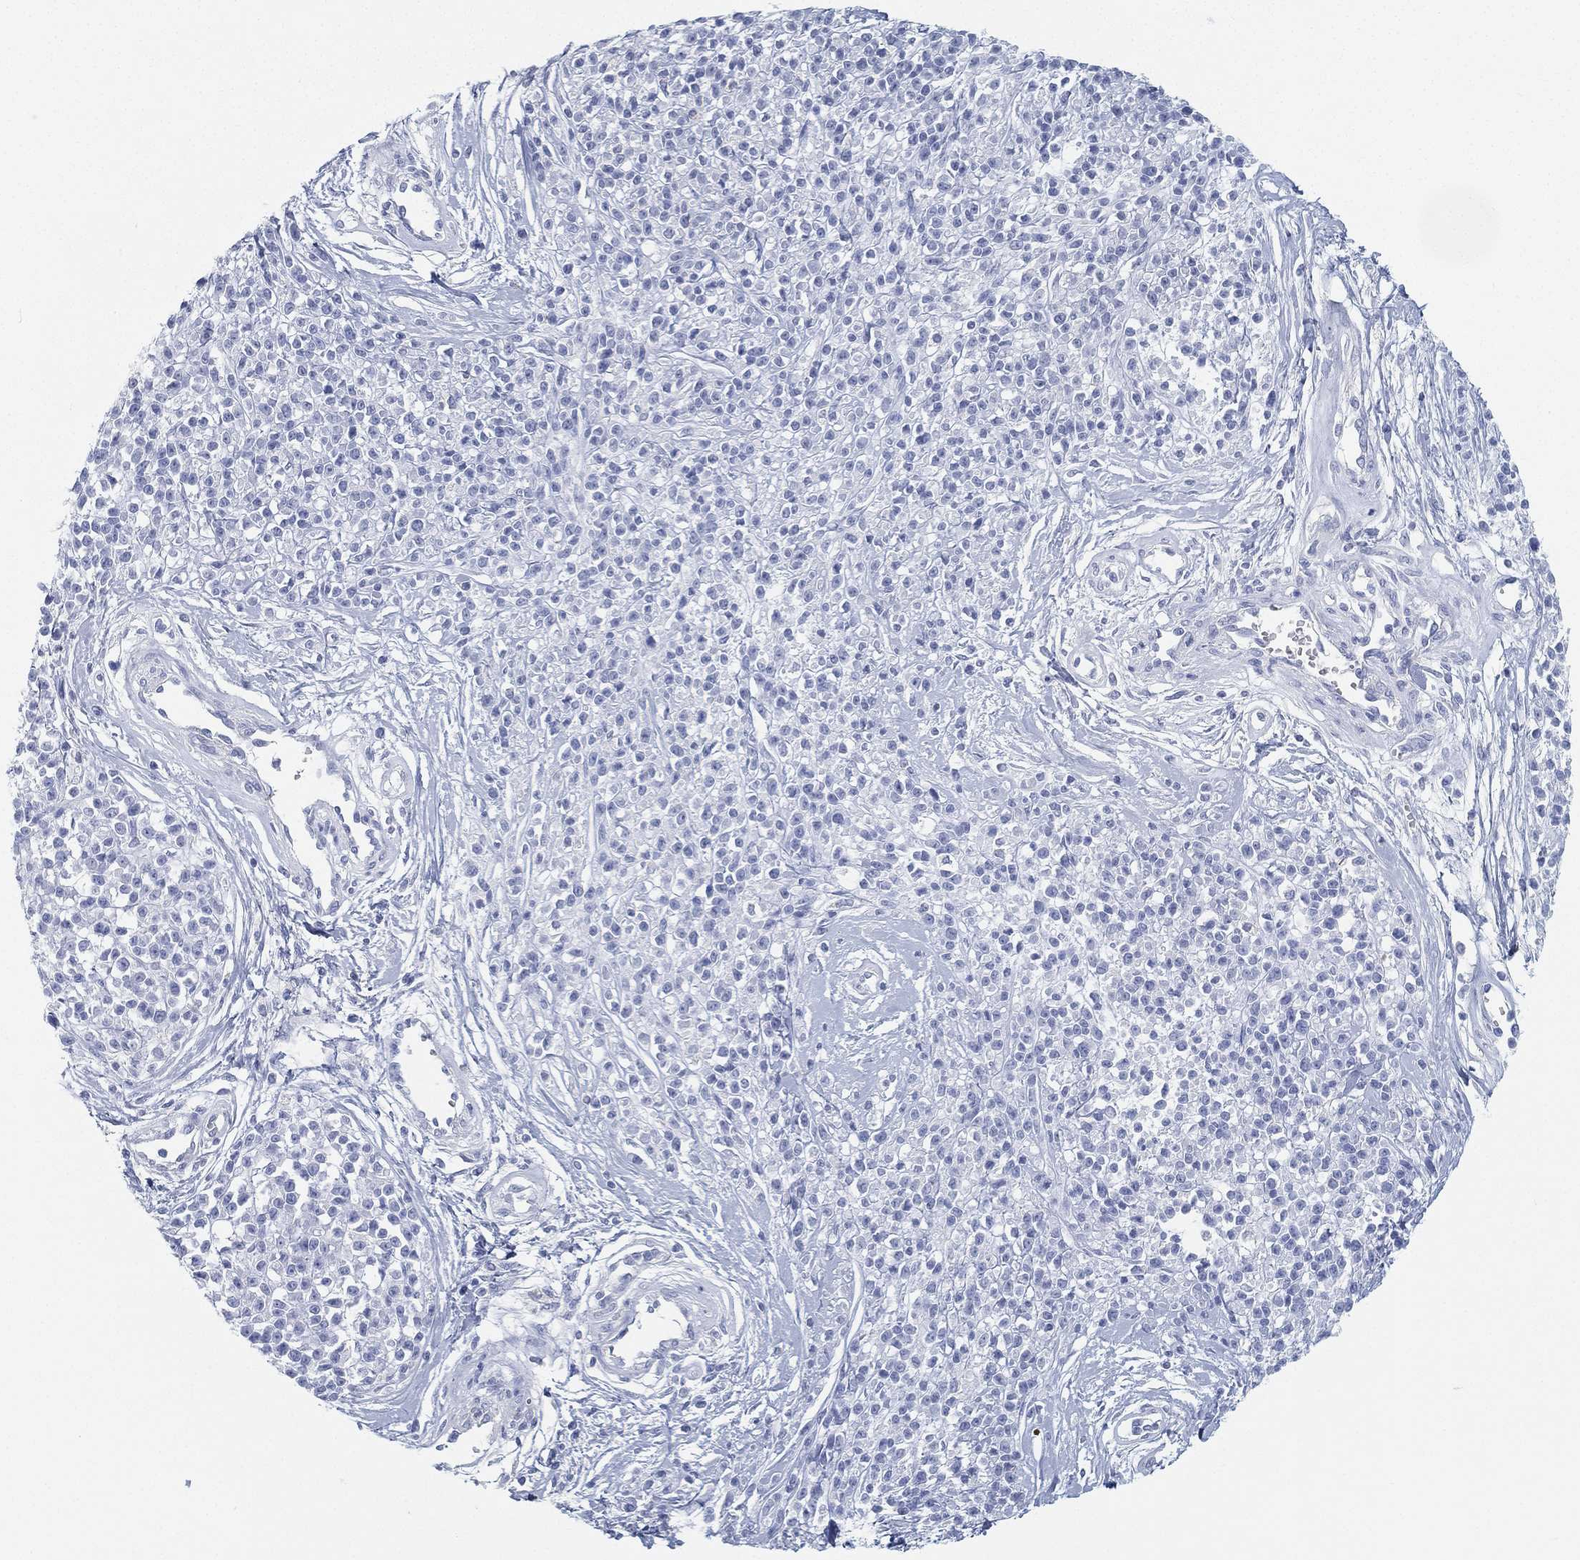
{"staining": {"intensity": "negative", "quantity": "none", "location": "none"}, "tissue": "melanoma", "cell_type": "Tumor cells", "image_type": "cancer", "snomed": [{"axis": "morphology", "description": "Malignant melanoma, NOS"}, {"axis": "topography", "description": "Skin"}, {"axis": "topography", "description": "Skin of trunk"}], "caption": "A histopathology image of human melanoma is negative for staining in tumor cells.", "gene": "GPR61", "patient": {"sex": "male", "age": 74}}